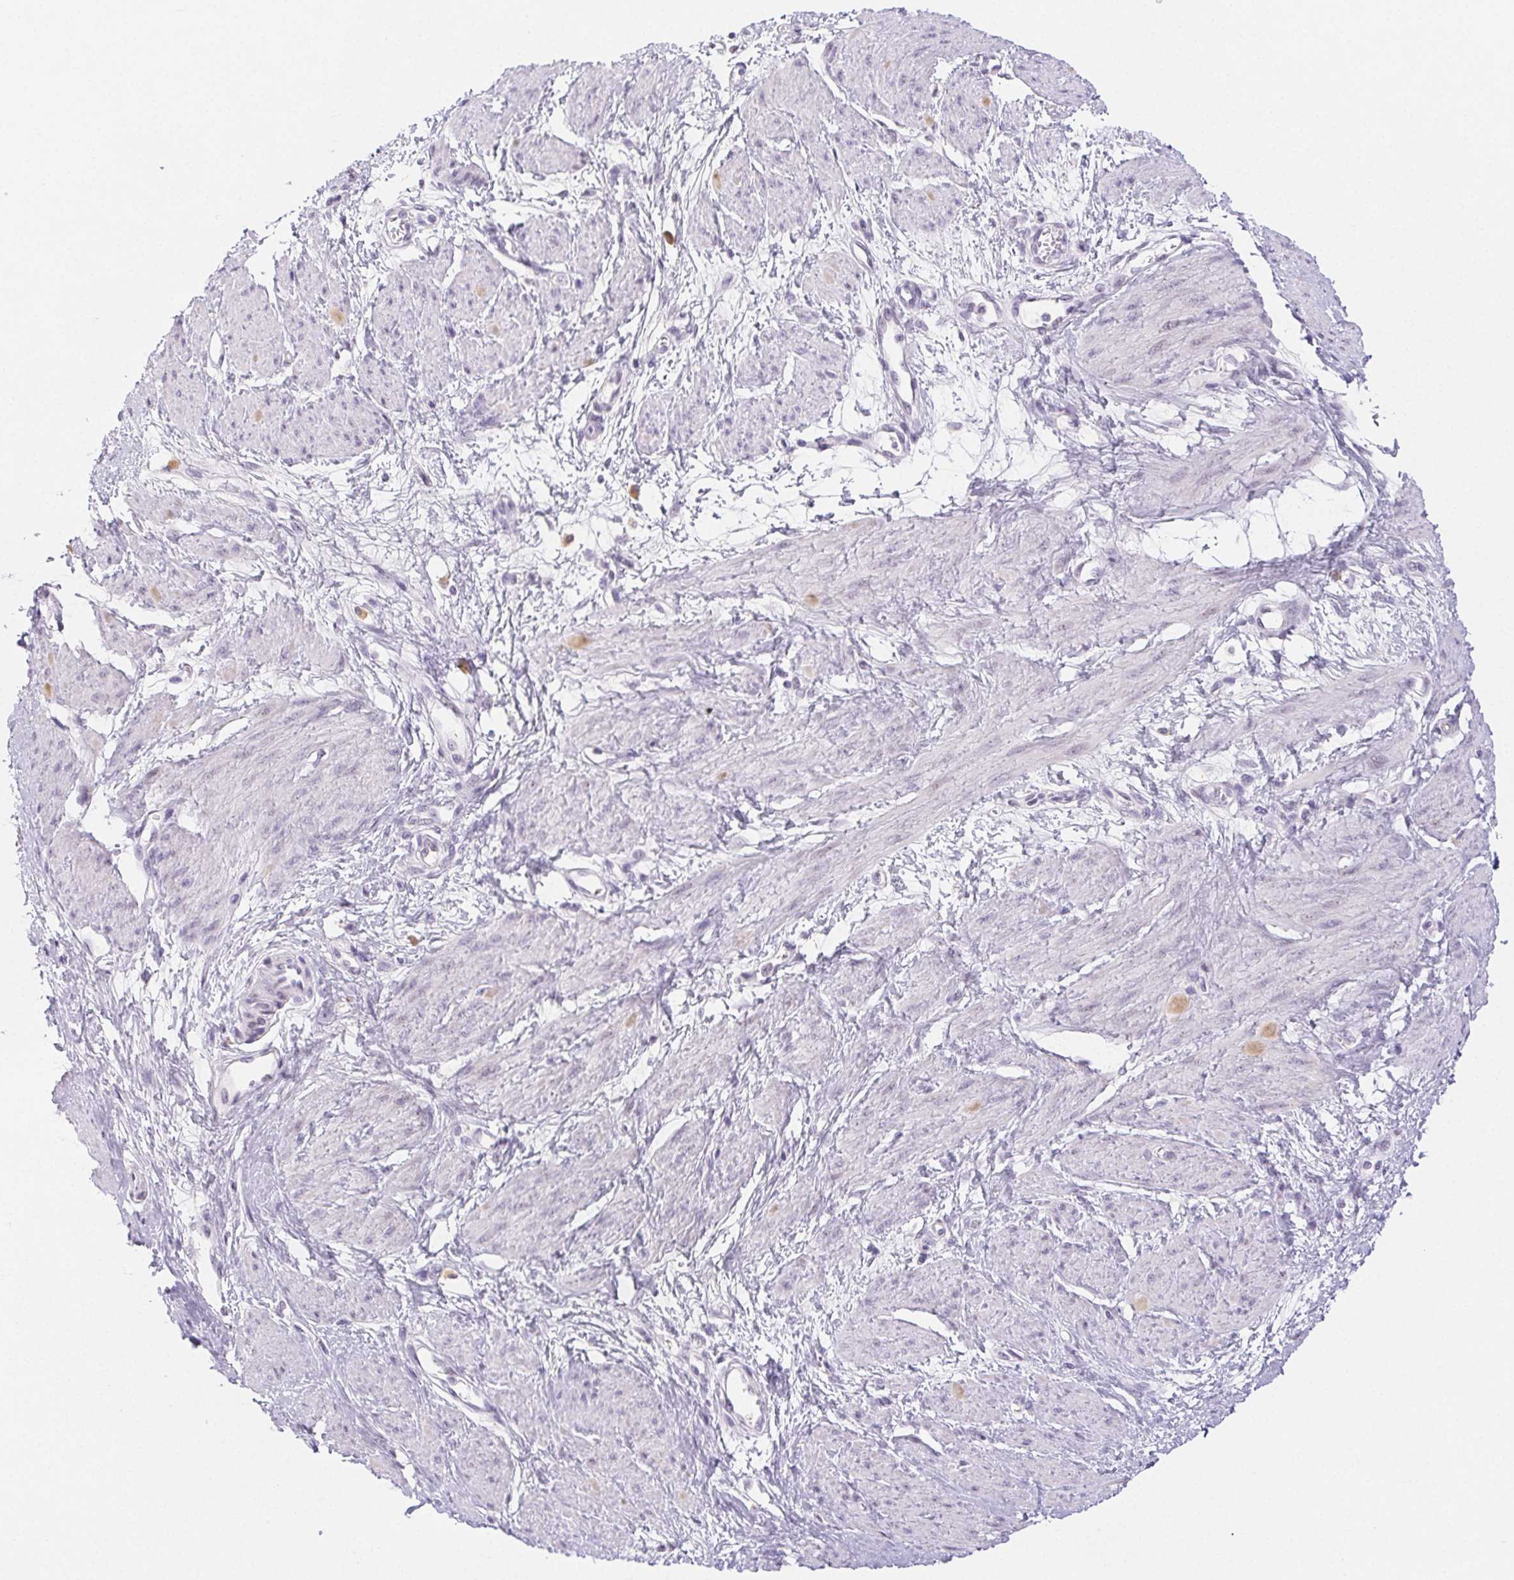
{"staining": {"intensity": "negative", "quantity": "none", "location": "none"}, "tissue": "smooth muscle", "cell_type": "Smooth muscle cells", "image_type": "normal", "snomed": [{"axis": "morphology", "description": "Normal tissue, NOS"}, {"axis": "topography", "description": "Smooth muscle"}, {"axis": "topography", "description": "Uterus"}], "caption": "DAB (3,3'-diaminobenzidine) immunohistochemical staining of benign human smooth muscle demonstrates no significant positivity in smooth muscle cells.", "gene": "ST8SIA3", "patient": {"sex": "female", "age": 39}}